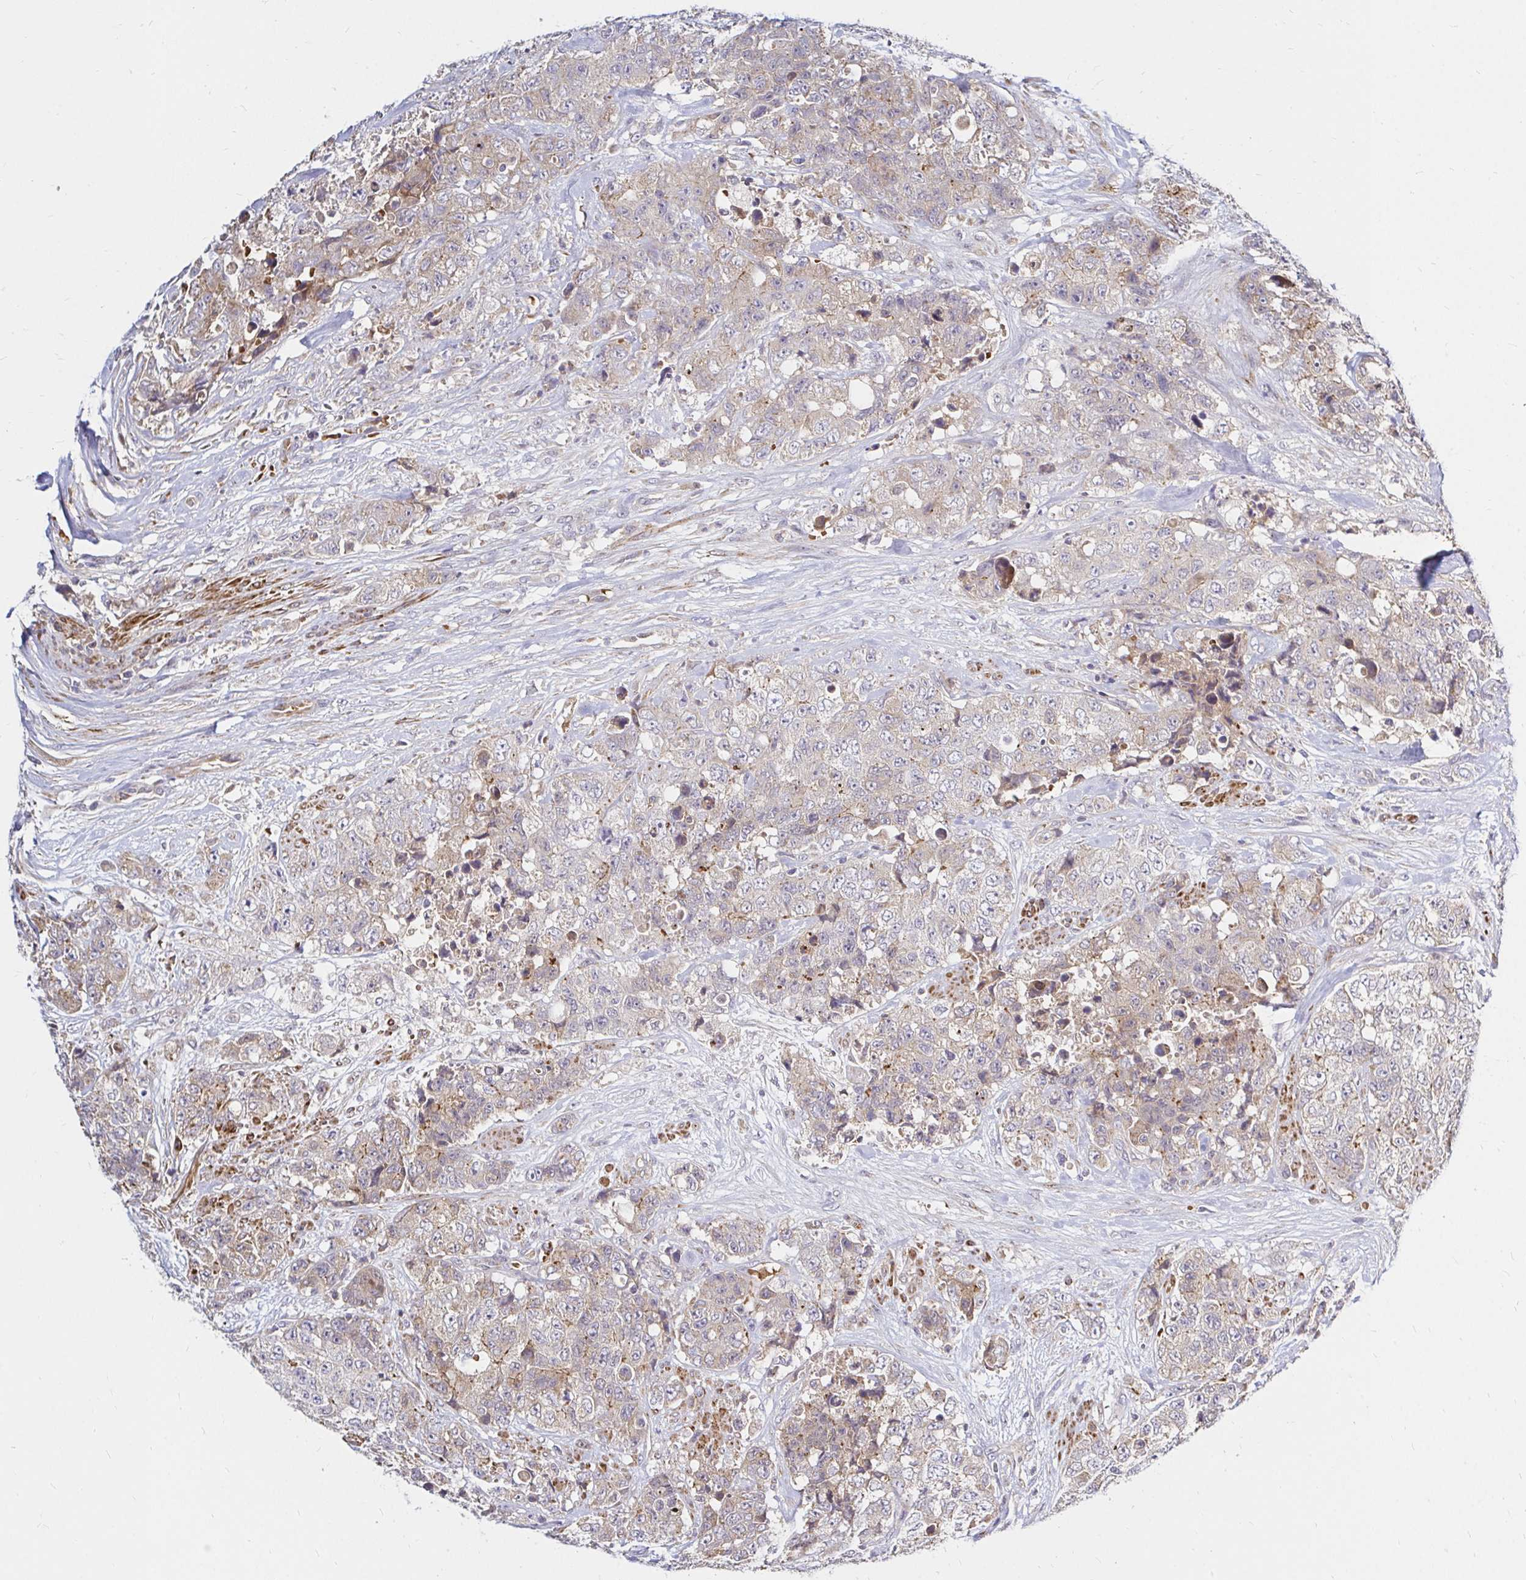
{"staining": {"intensity": "weak", "quantity": "25%-75%", "location": "cytoplasmic/membranous"}, "tissue": "urothelial cancer", "cell_type": "Tumor cells", "image_type": "cancer", "snomed": [{"axis": "morphology", "description": "Urothelial carcinoma, High grade"}, {"axis": "topography", "description": "Urinary bladder"}], "caption": "High-grade urothelial carcinoma was stained to show a protein in brown. There is low levels of weak cytoplasmic/membranous positivity in approximately 25%-75% of tumor cells.", "gene": "ARHGEF37", "patient": {"sex": "female", "age": 78}}